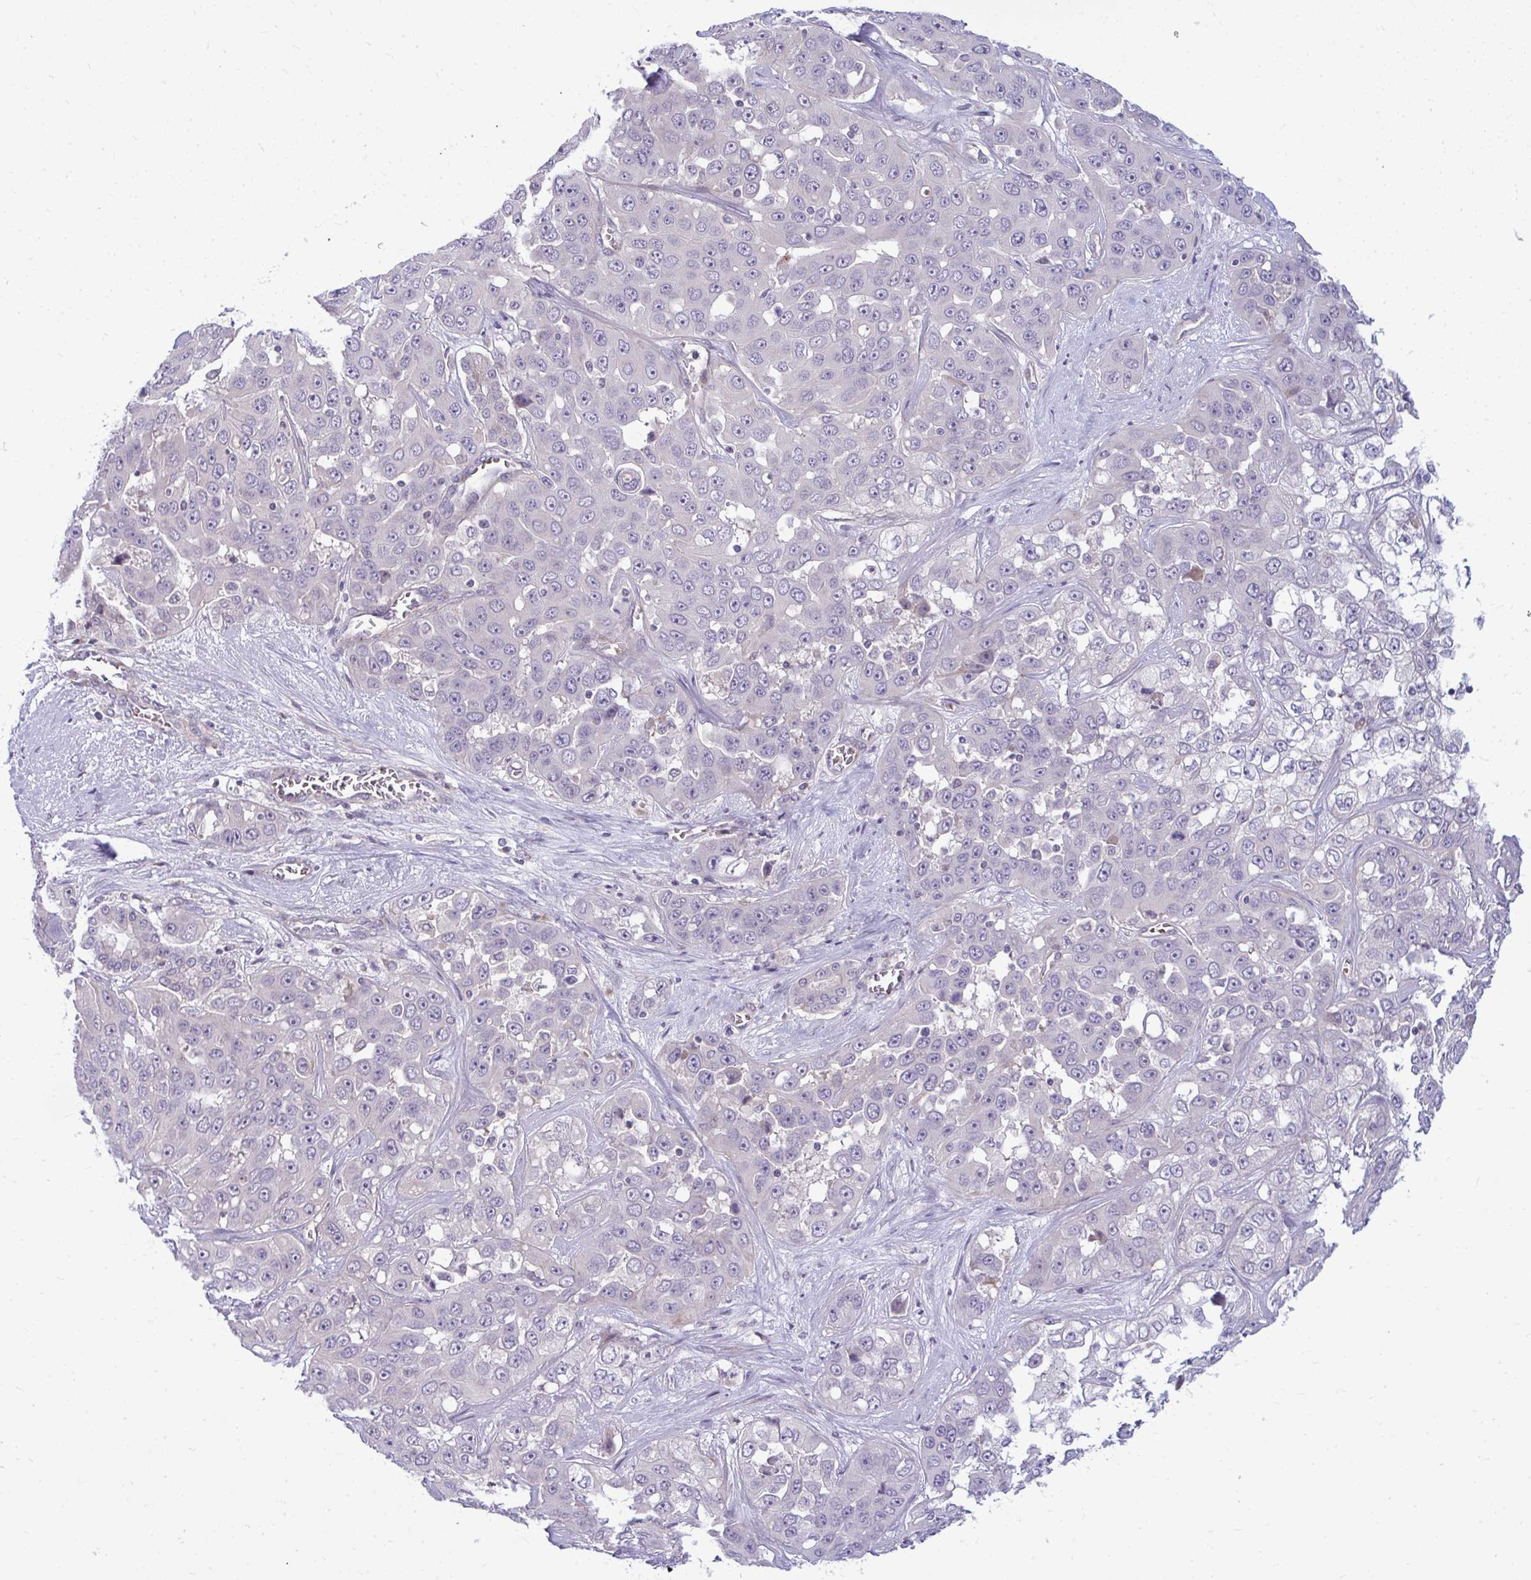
{"staining": {"intensity": "negative", "quantity": "none", "location": "none"}, "tissue": "liver cancer", "cell_type": "Tumor cells", "image_type": "cancer", "snomed": [{"axis": "morphology", "description": "Cholangiocarcinoma"}, {"axis": "topography", "description": "Liver"}], "caption": "DAB (3,3'-diaminobenzidine) immunohistochemical staining of human cholangiocarcinoma (liver) shows no significant positivity in tumor cells.", "gene": "SLC14A1", "patient": {"sex": "female", "age": 52}}